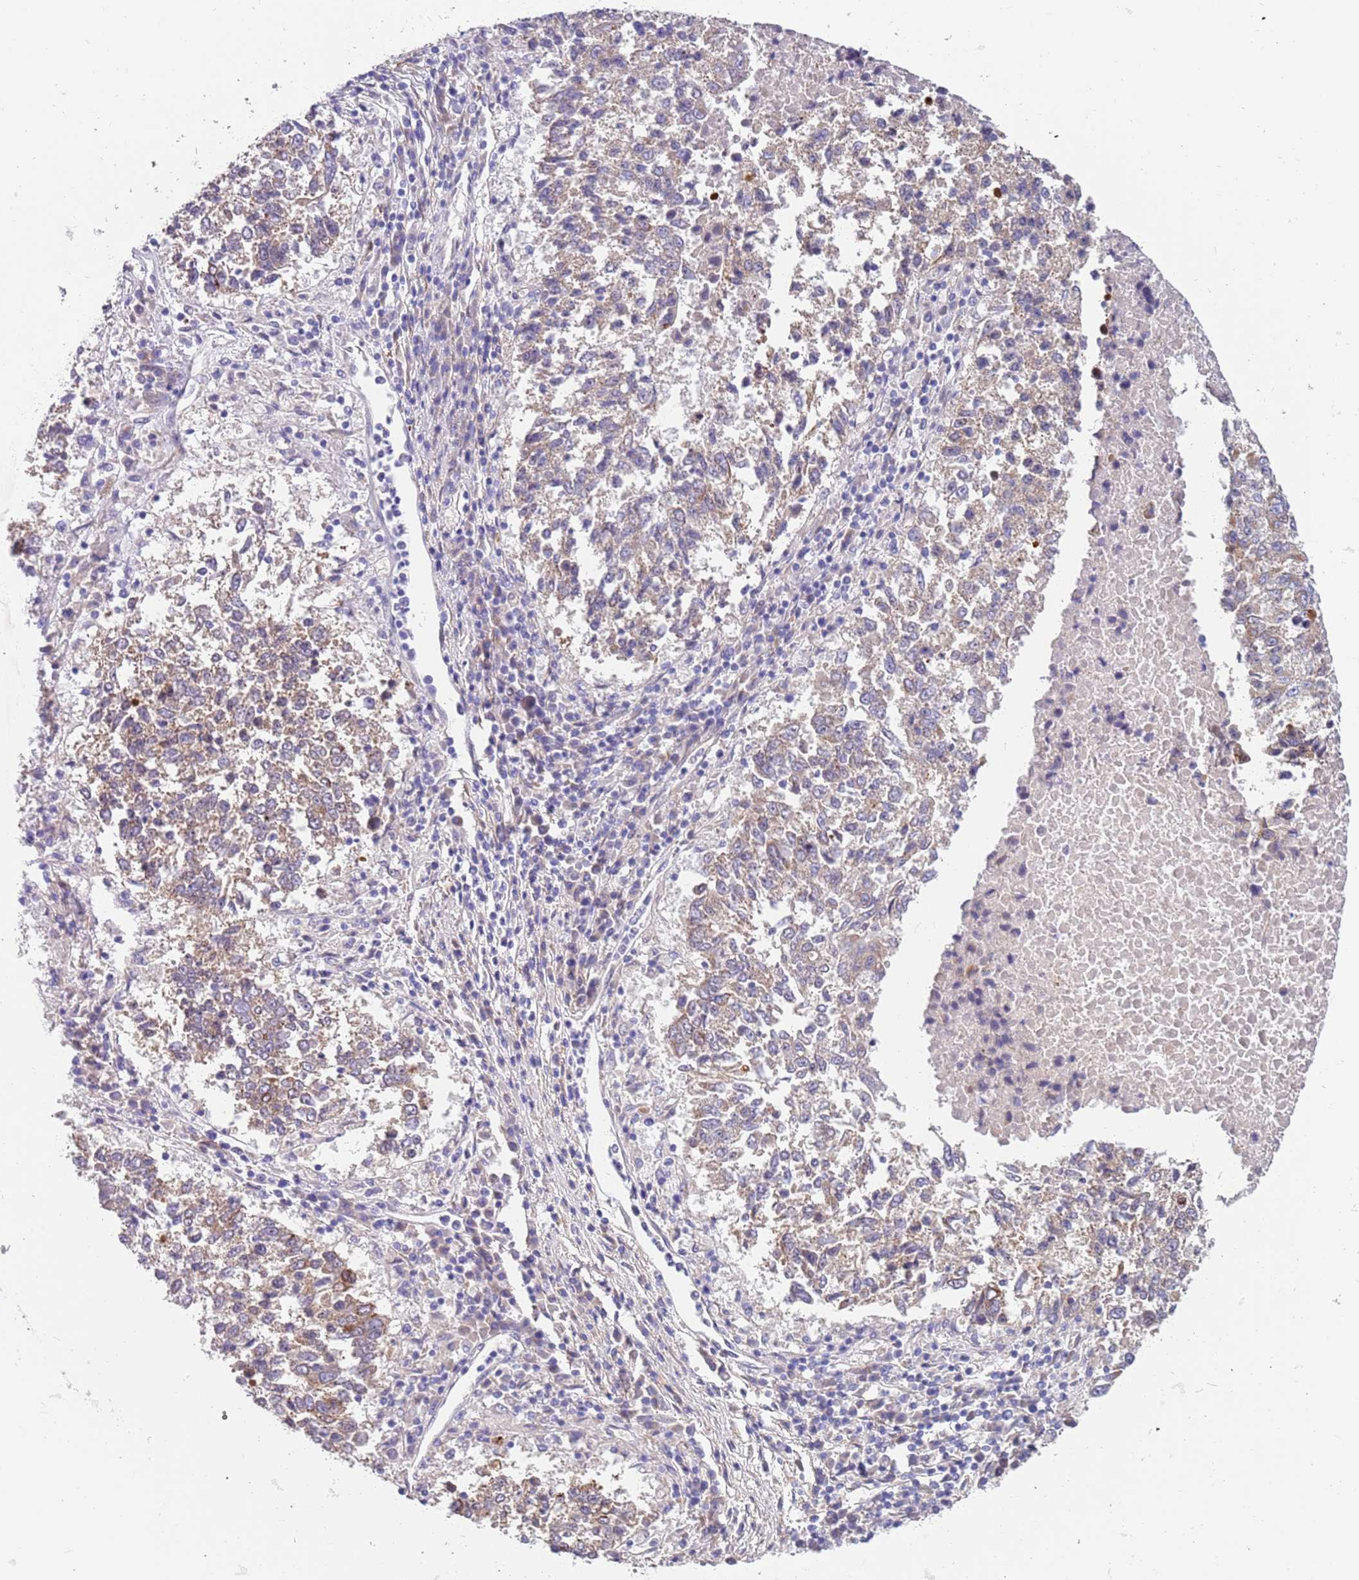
{"staining": {"intensity": "moderate", "quantity": "<25%", "location": "cytoplasmic/membranous"}, "tissue": "lung cancer", "cell_type": "Tumor cells", "image_type": "cancer", "snomed": [{"axis": "morphology", "description": "Squamous cell carcinoma, NOS"}, {"axis": "topography", "description": "Lung"}], "caption": "Immunohistochemical staining of lung cancer demonstrates low levels of moderate cytoplasmic/membranous protein staining in about <25% of tumor cells.", "gene": "LAMB4", "patient": {"sex": "male", "age": 73}}